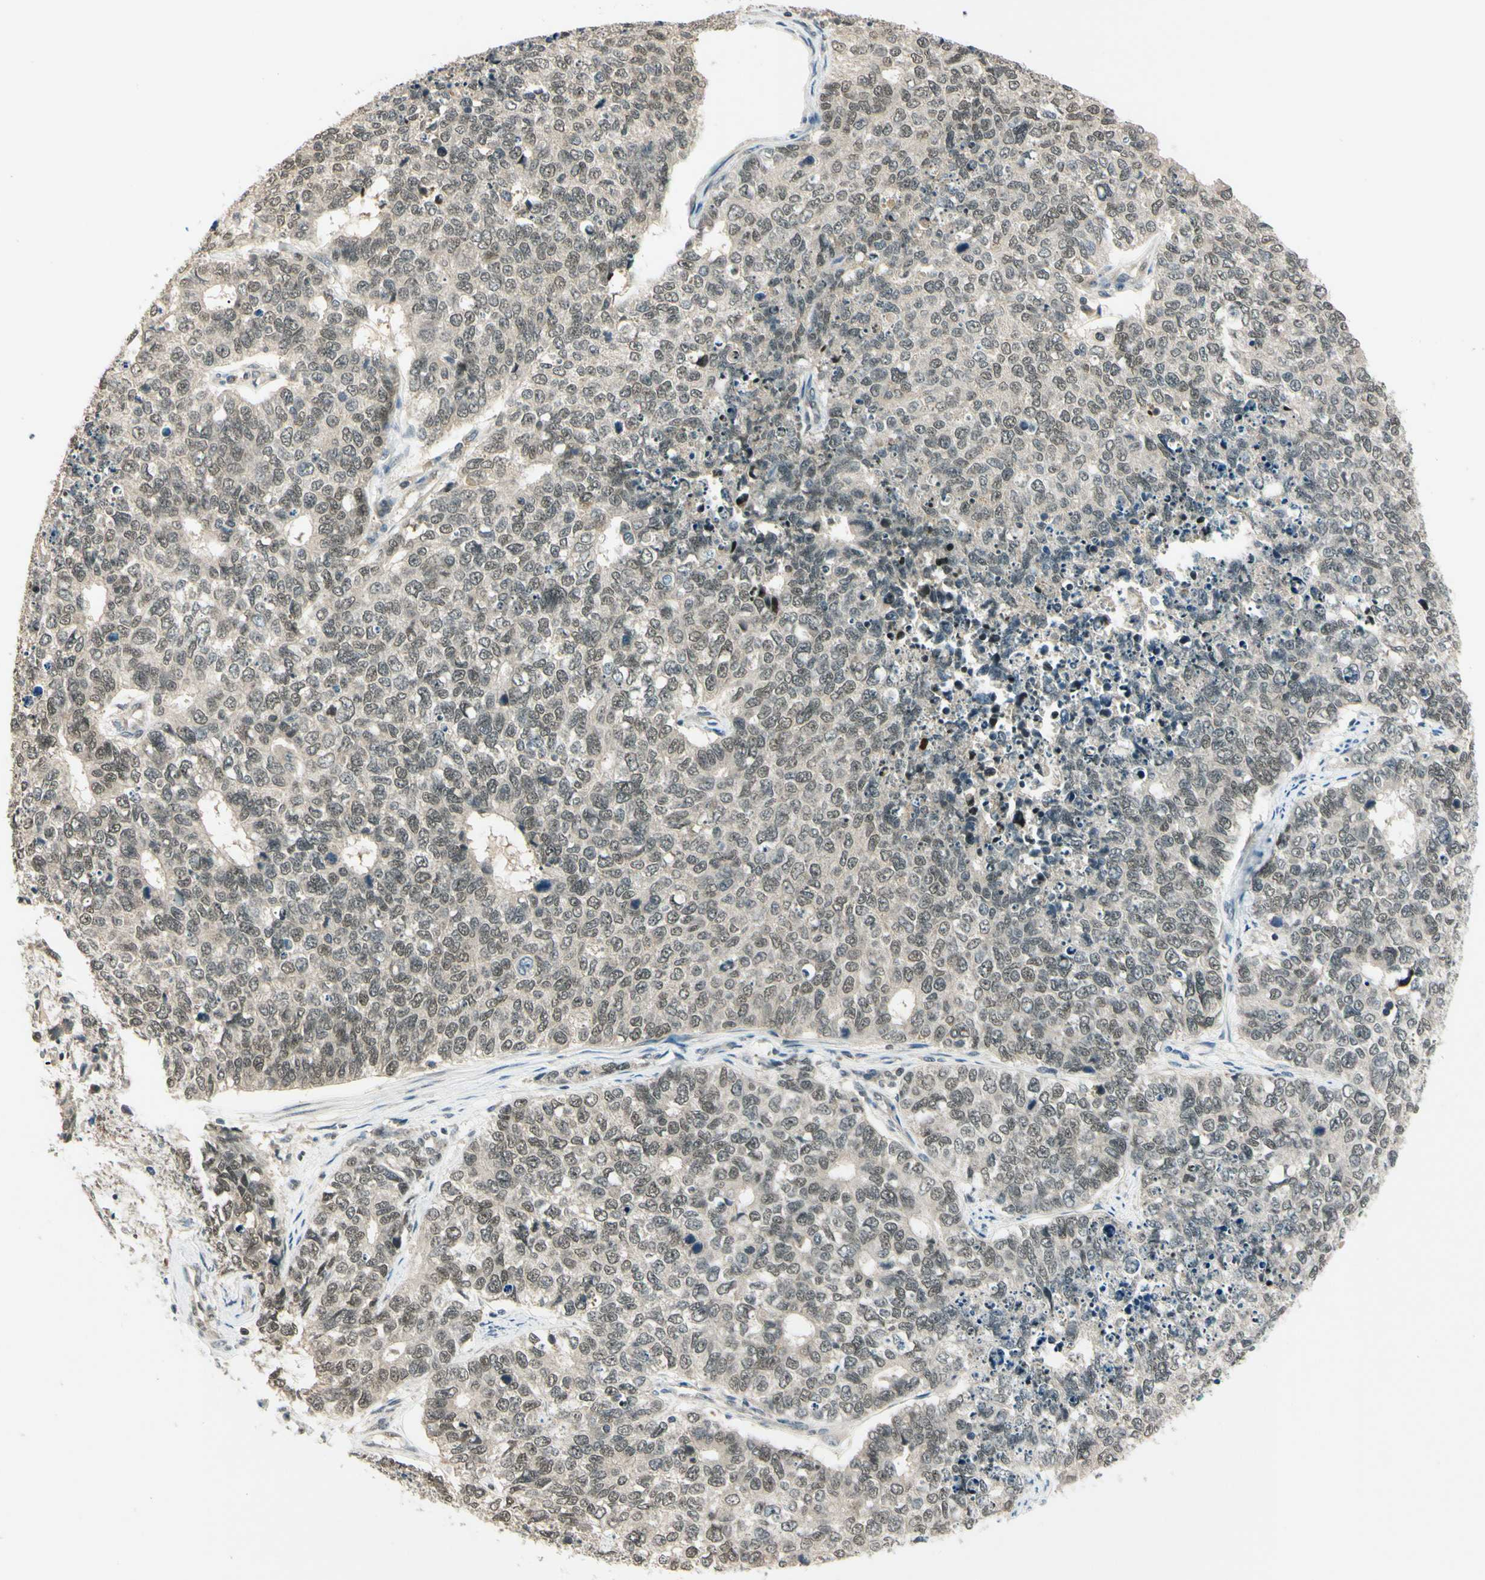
{"staining": {"intensity": "weak", "quantity": ">75%", "location": "cytoplasmic/membranous,nuclear"}, "tissue": "cervical cancer", "cell_type": "Tumor cells", "image_type": "cancer", "snomed": [{"axis": "morphology", "description": "Squamous cell carcinoma, NOS"}, {"axis": "topography", "description": "Cervix"}], "caption": "Protein positivity by immunohistochemistry exhibits weak cytoplasmic/membranous and nuclear positivity in approximately >75% of tumor cells in cervical cancer. (brown staining indicates protein expression, while blue staining denotes nuclei).", "gene": "ZSCAN12", "patient": {"sex": "female", "age": 63}}